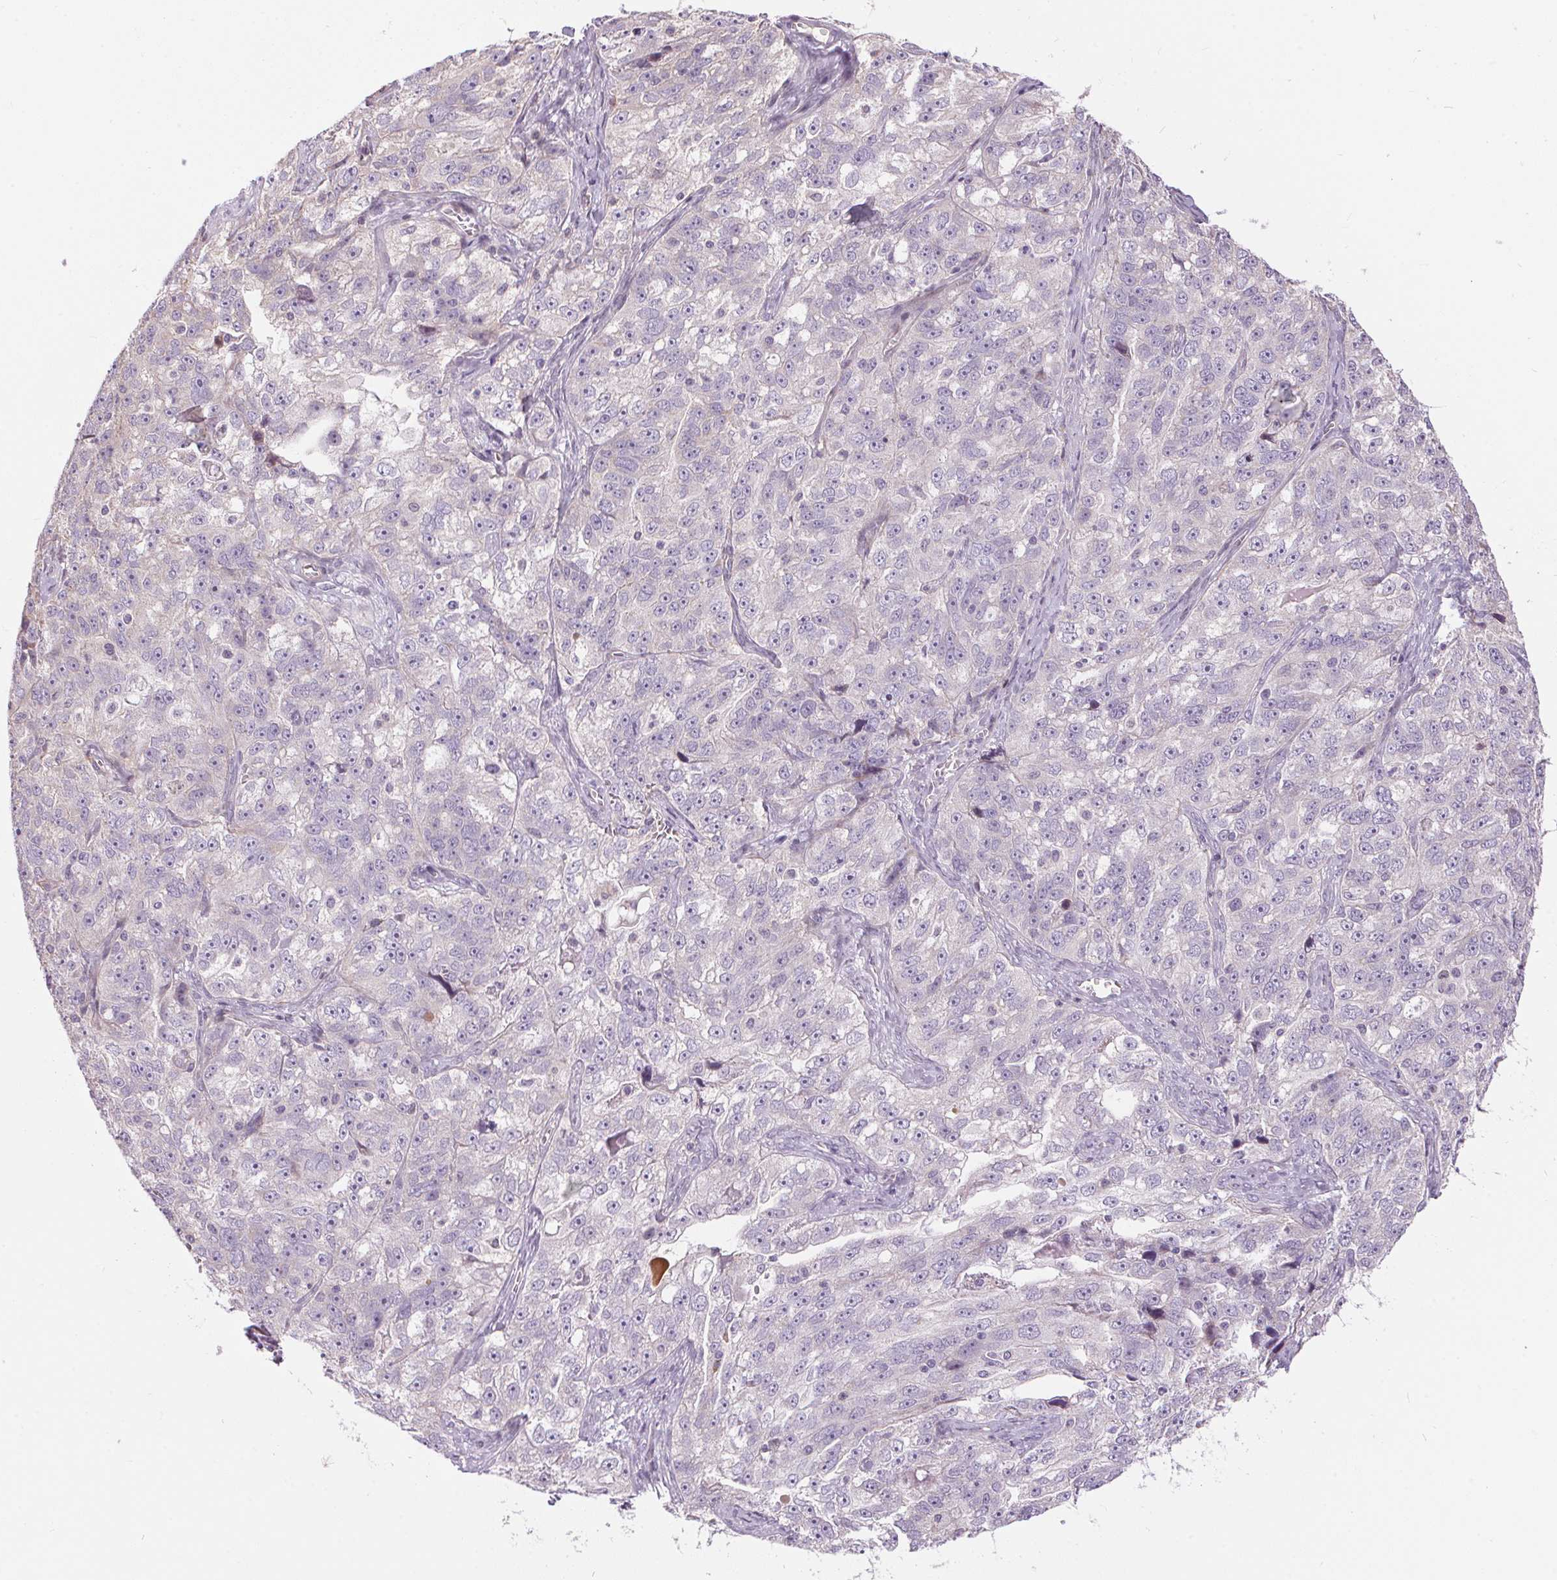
{"staining": {"intensity": "negative", "quantity": "none", "location": "none"}, "tissue": "ovarian cancer", "cell_type": "Tumor cells", "image_type": "cancer", "snomed": [{"axis": "morphology", "description": "Cystadenocarcinoma, serous, NOS"}, {"axis": "topography", "description": "Ovary"}], "caption": "An immunohistochemistry (IHC) image of ovarian cancer is shown. There is no staining in tumor cells of ovarian cancer.", "gene": "UNC13B", "patient": {"sex": "female", "age": 51}}